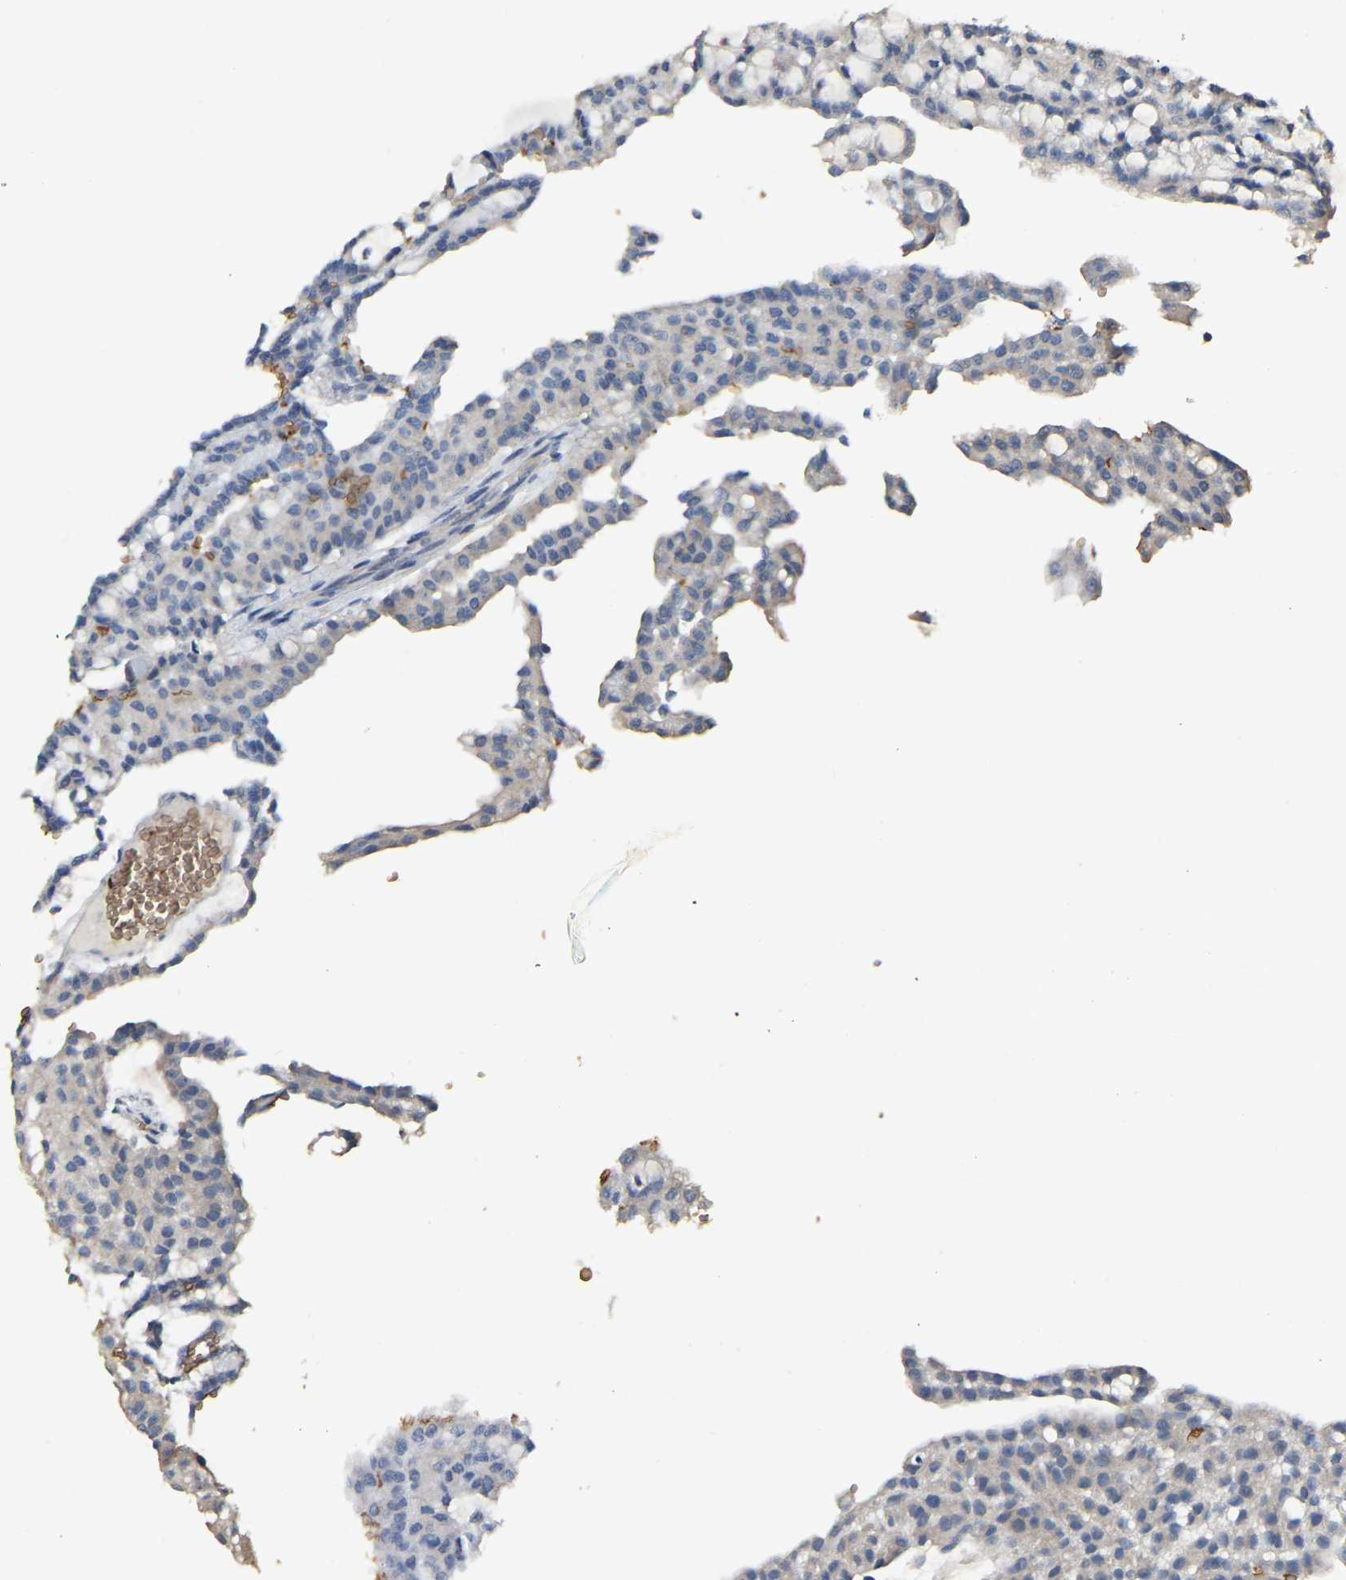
{"staining": {"intensity": "negative", "quantity": "none", "location": "none"}, "tissue": "renal cancer", "cell_type": "Tumor cells", "image_type": "cancer", "snomed": [{"axis": "morphology", "description": "Adenocarcinoma, NOS"}, {"axis": "topography", "description": "Kidney"}], "caption": "Tumor cells show no significant expression in renal adenocarcinoma.", "gene": "CFAP298", "patient": {"sex": "male", "age": 63}}